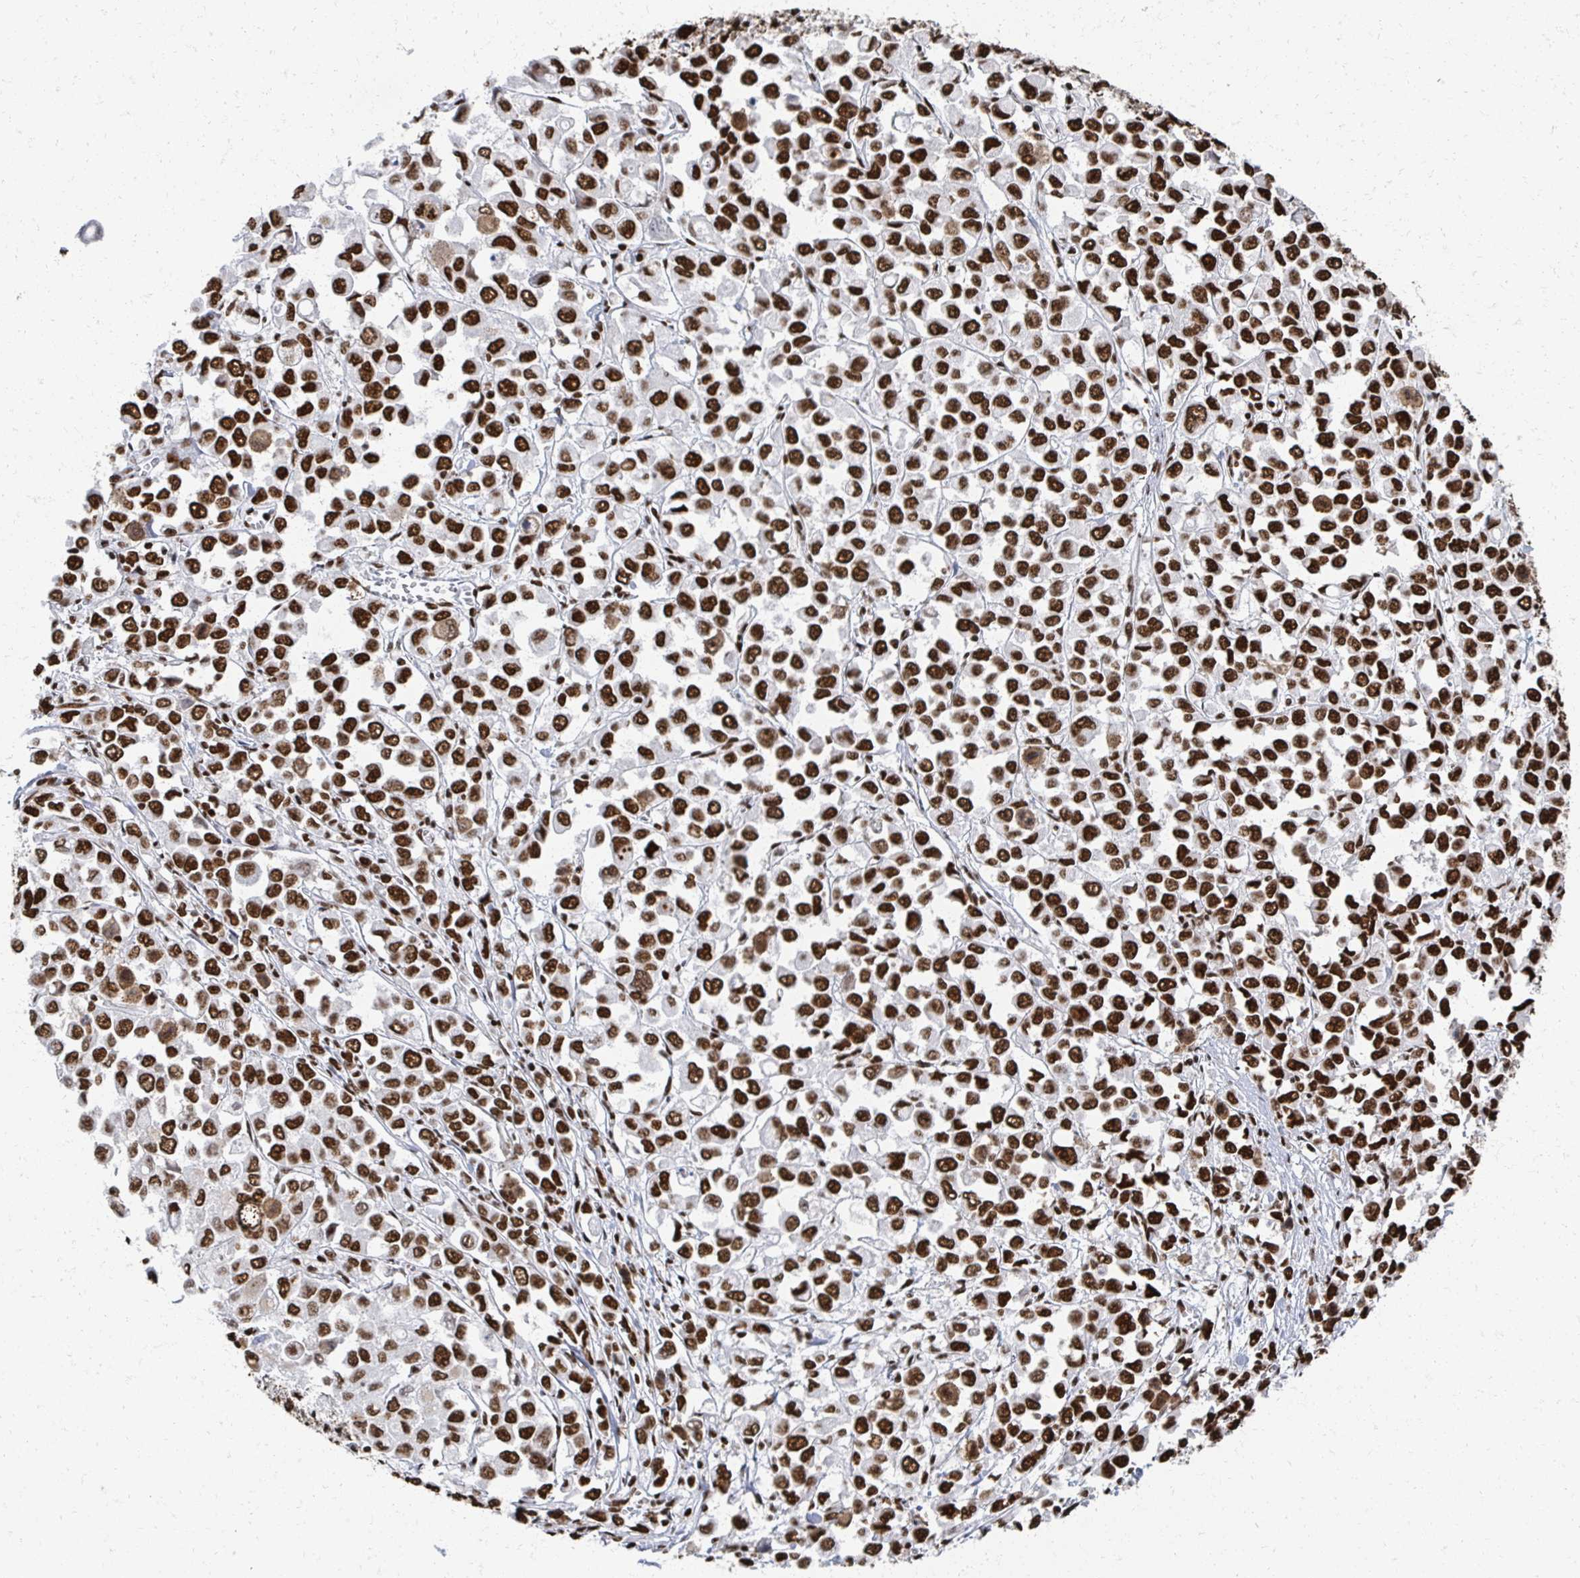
{"staining": {"intensity": "strong", "quantity": ">75%", "location": "nuclear"}, "tissue": "stomach cancer", "cell_type": "Tumor cells", "image_type": "cancer", "snomed": [{"axis": "morphology", "description": "Adenocarcinoma, NOS"}, {"axis": "topography", "description": "Stomach, upper"}], "caption": "Strong nuclear expression is present in approximately >75% of tumor cells in stomach cancer (adenocarcinoma). (brown staining indicates protein expression, while blue staining denotes nuclei).", "gene": "RBBP7", "patient": {"sex": "male", "age": 70}}